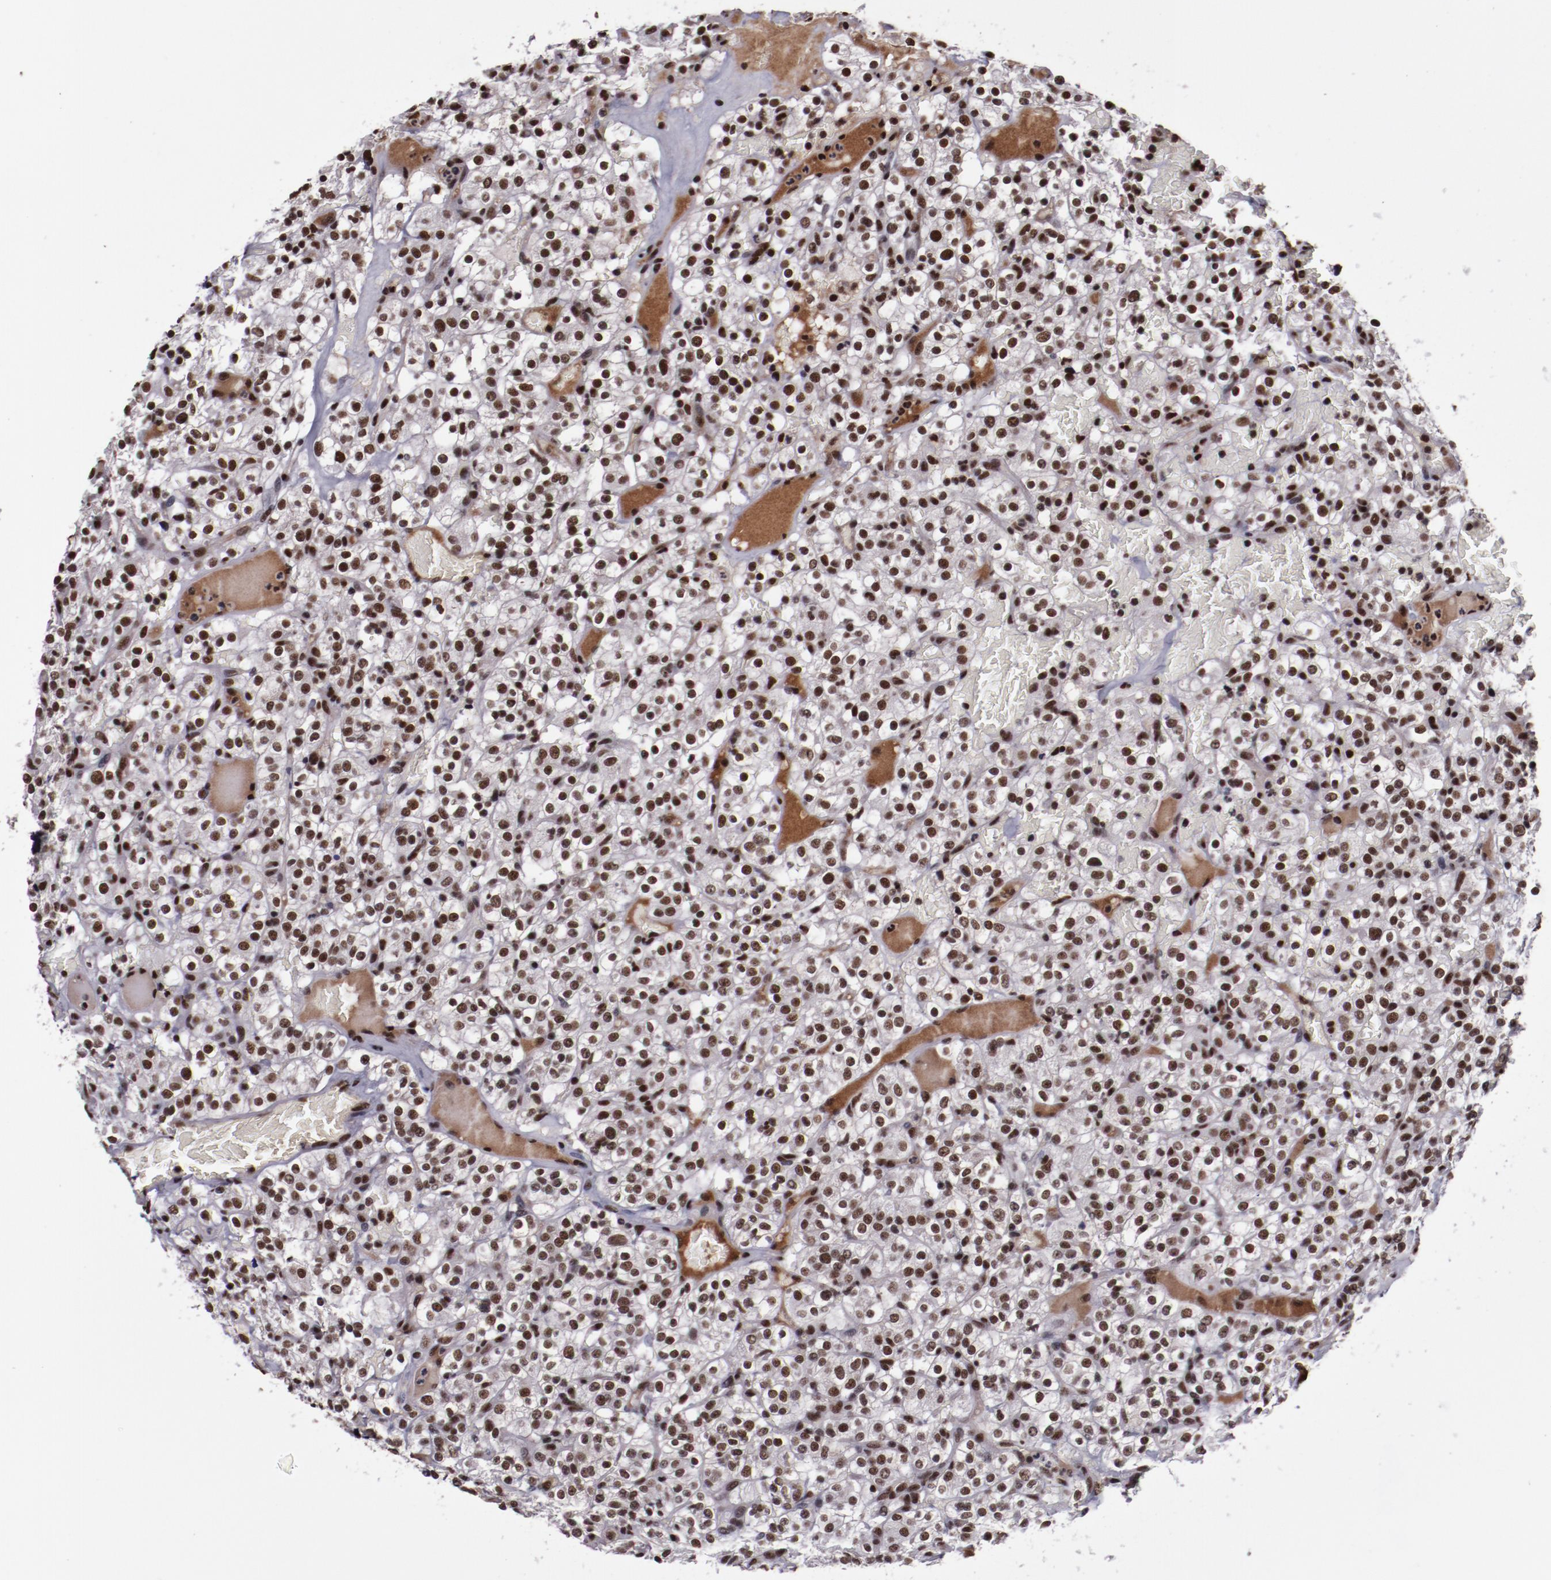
{"staining": {"intensity": "moderate", "quantity": ">75%", "location": "nuclear"}, "tissue": "renal cancer", "cell_type": "Tumor cells", "image_type": "cancer", "snomed": [{"axis": "morphology", "description": "Normal tissue, NOS"}, {"axis": "morphology", "description": "Adenocarcinoma, NOS"}, {"axis": "topography", "description": "Kidney"}], "caption": "An immunohistochemistry (IHC) image of tumor tissue is shown. Protein staining in brown shows moderate nuclear positivity in adenocarcinoma (renal) within tumor cells. (IHC, brightfield microscopy, high magnification).", "gene": "ERH", "patient": {"sex": "female", "age": 72}}